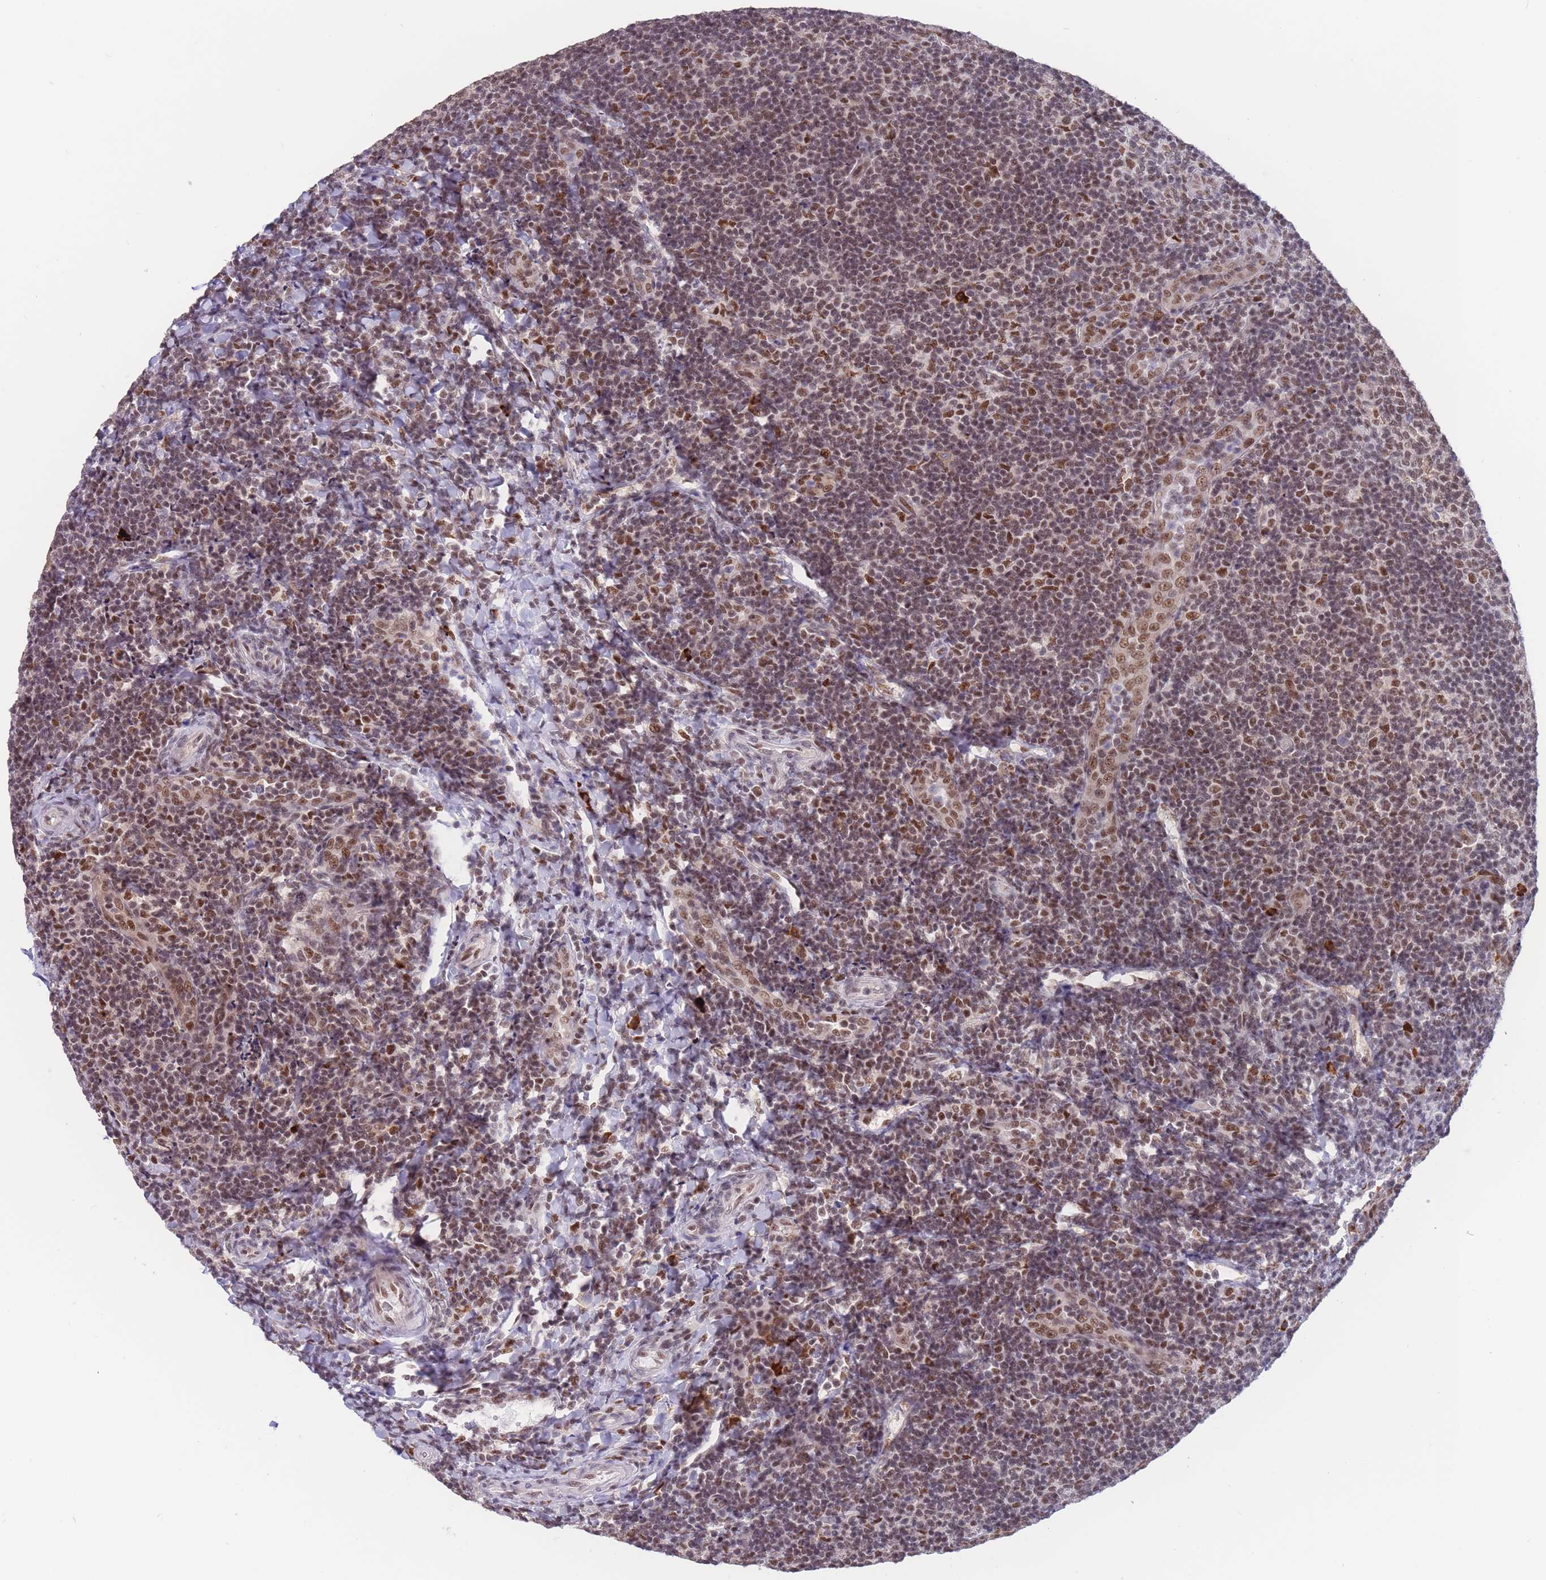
{"staining": {"intensity": "moderate", "quantity": ">75%", "location": "nuclear"}, "tissue": "tonsil", "cell_type": "Germinal center cells", "image_type": "normal", "snomed": [{"axis": "morphology", "description": "Normal tissue, NOS"}, {"axis": "topography", "description": "Tonsil"}], "caption": "Immunohistochemistry of benign tonsil exhibits medium levels of moderate nuclear positivity in approximately >75% of germinal center cells.", "gene": "SMAD9", "patient": {"sex": "male", "age": 17}}